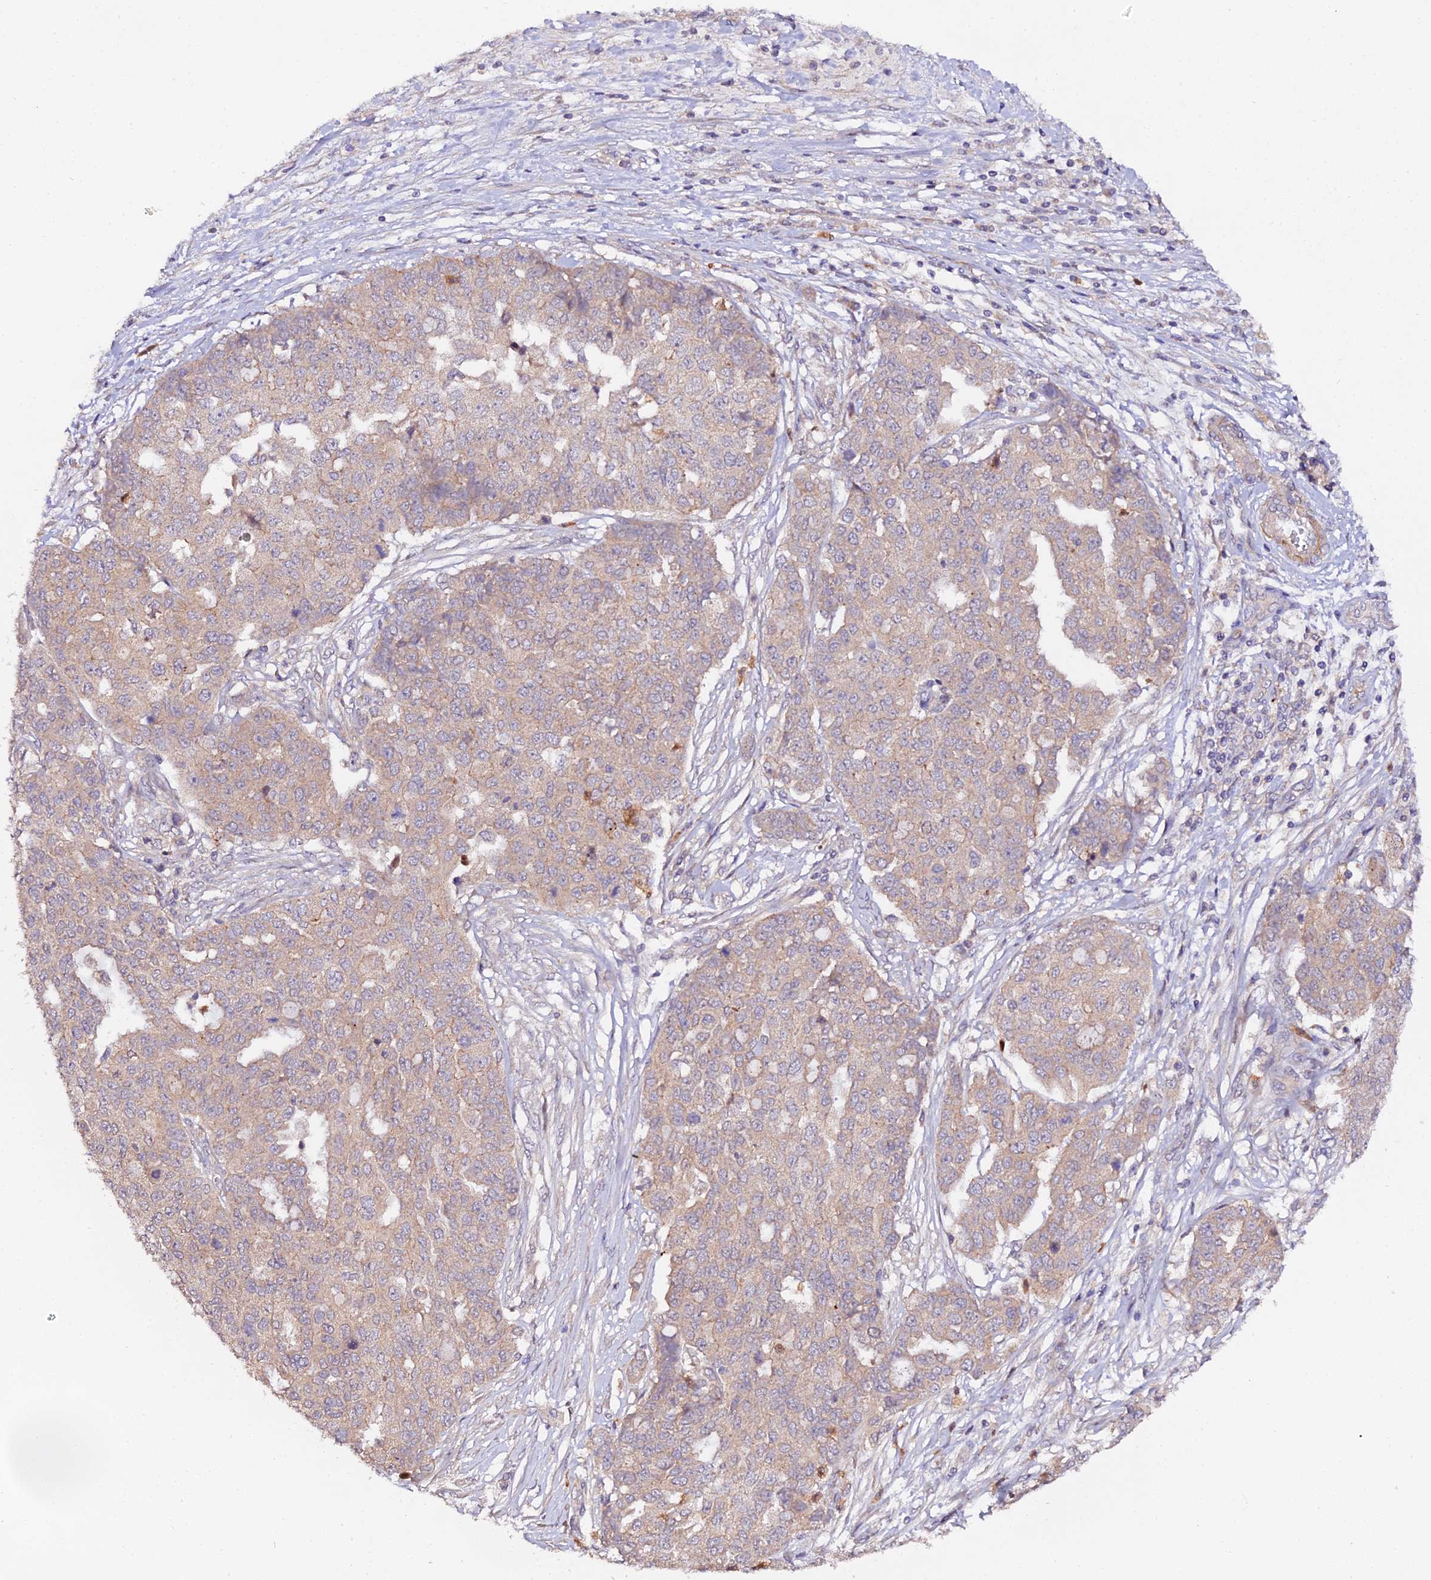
{"staining": {"intensity": "weak", "quantity": ">75%", "location": "cytoplasmic/membranous"}, "tissue": "ovarian cancer", "cell_type": "Tumor cells", "image_type": "cancer", "snomed": [{"axis": "morphology", "description": "Cystadenocarcinoma, serous, NOS"}, {"axis": "topography", "description": "Soft tissue"}, {"axis": "topography", "description": "Ovary"}], "caption": "A brown stain labels weak cytoplasmic/membranous positivity of a protein in ovarian cancer (serous cystadenocarcinoma) tumor cells.", "gene": "TRIM26", "patient": {"sex": "female", "age": 57}}